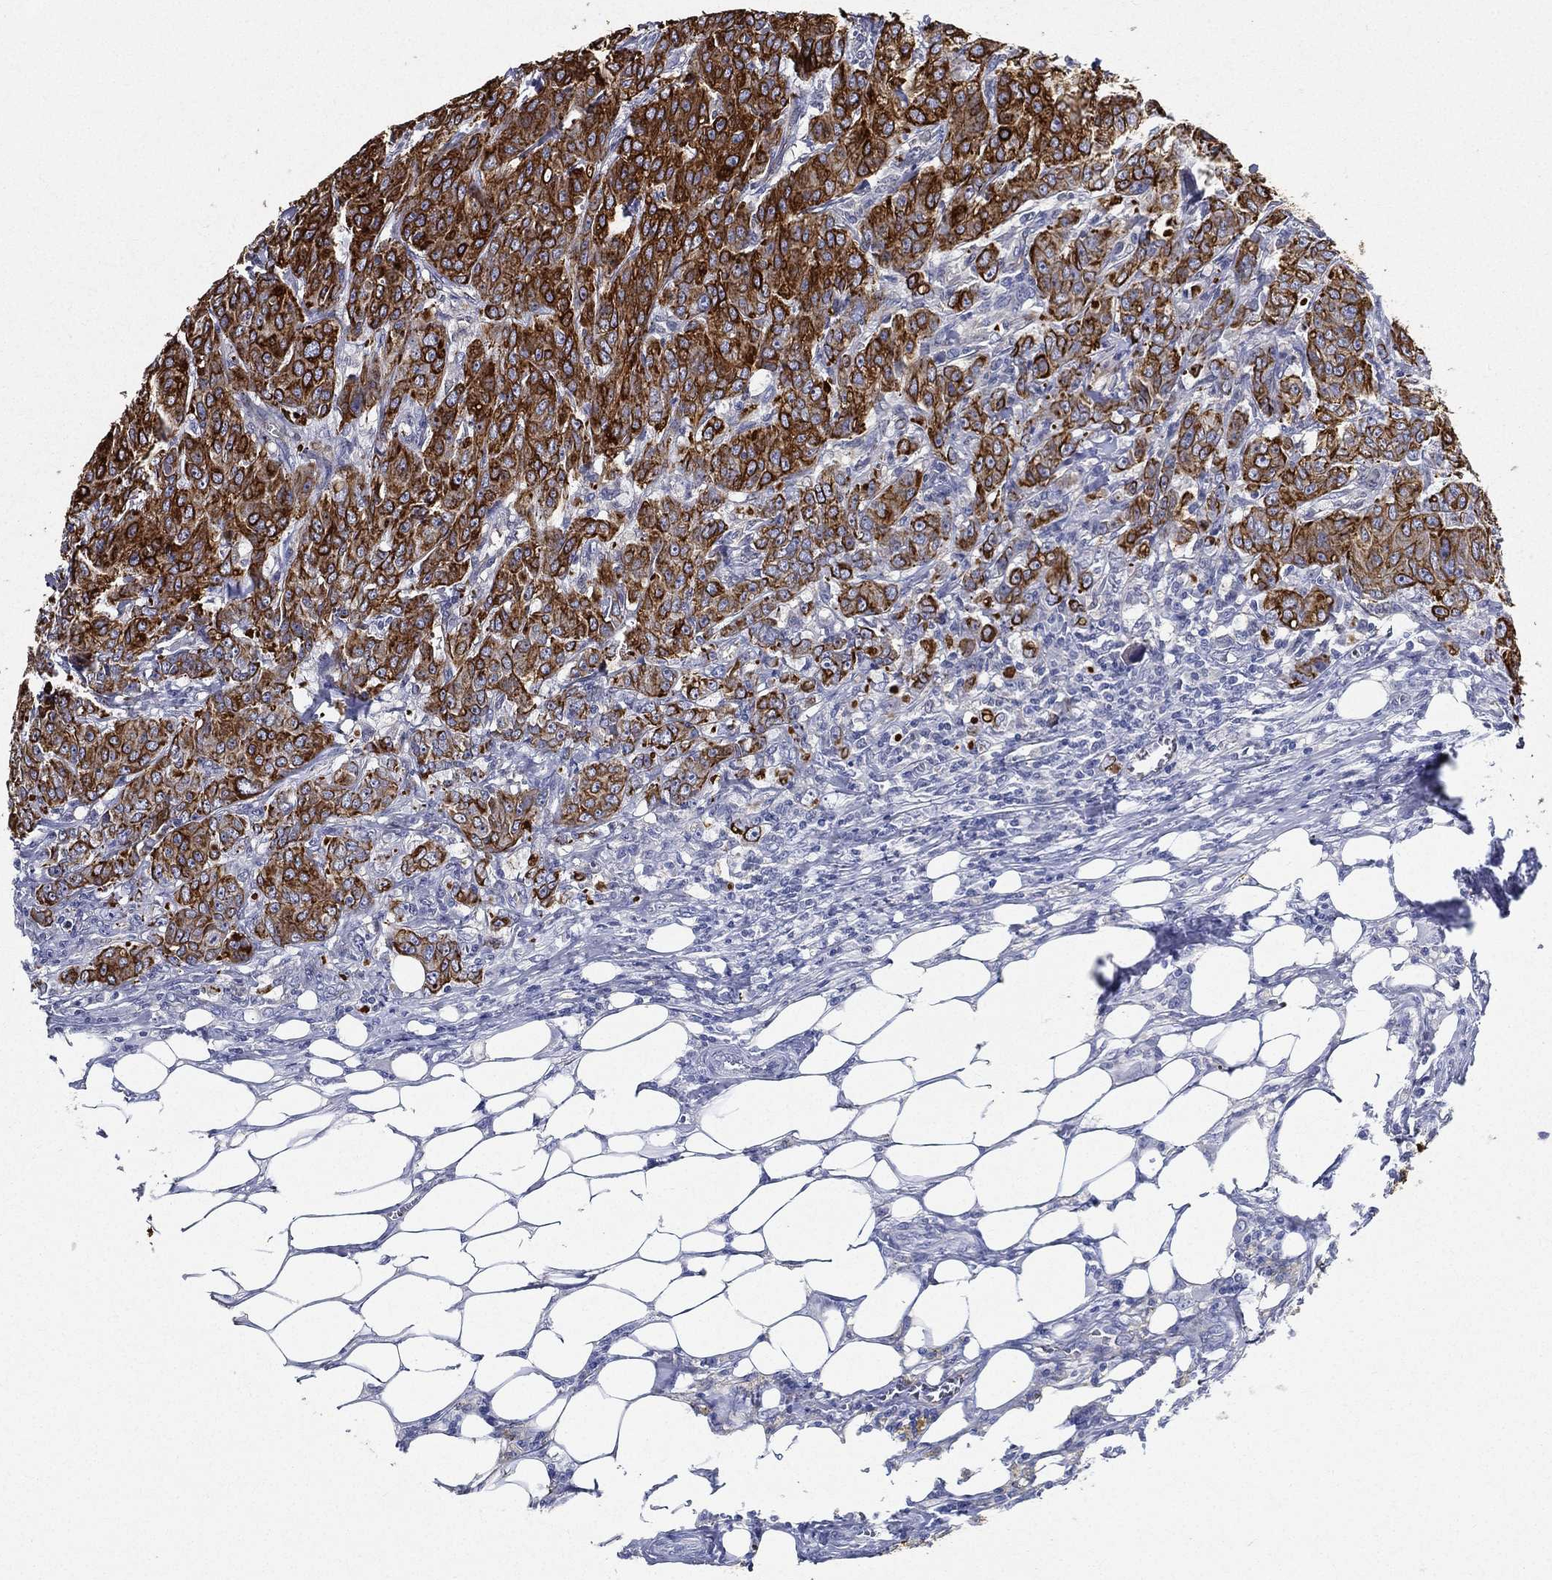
{"staining": {"intensity": "strong", "quantity": ">75%", "location": "cytoplasmic/membranous"}, "tissue": "breast cancer", "cell_type": "Tumor cells", "image_type": "cancer", "snomed": [{"axis": "morphology", "description": "Duct carcinoma"}, {"axis": "topography", "description": "Breast"}], "caption": "Immunohistochemistry (IHC) histopathology image of breast intraductal carcinoma stained for a protein (brown), which demonstrates high levels of strong cytoplasmic/membranous expression in approximately >75% of tumor cells.", "gene": "NEDD9", "patient": {"sex": "female", "age": 43}}